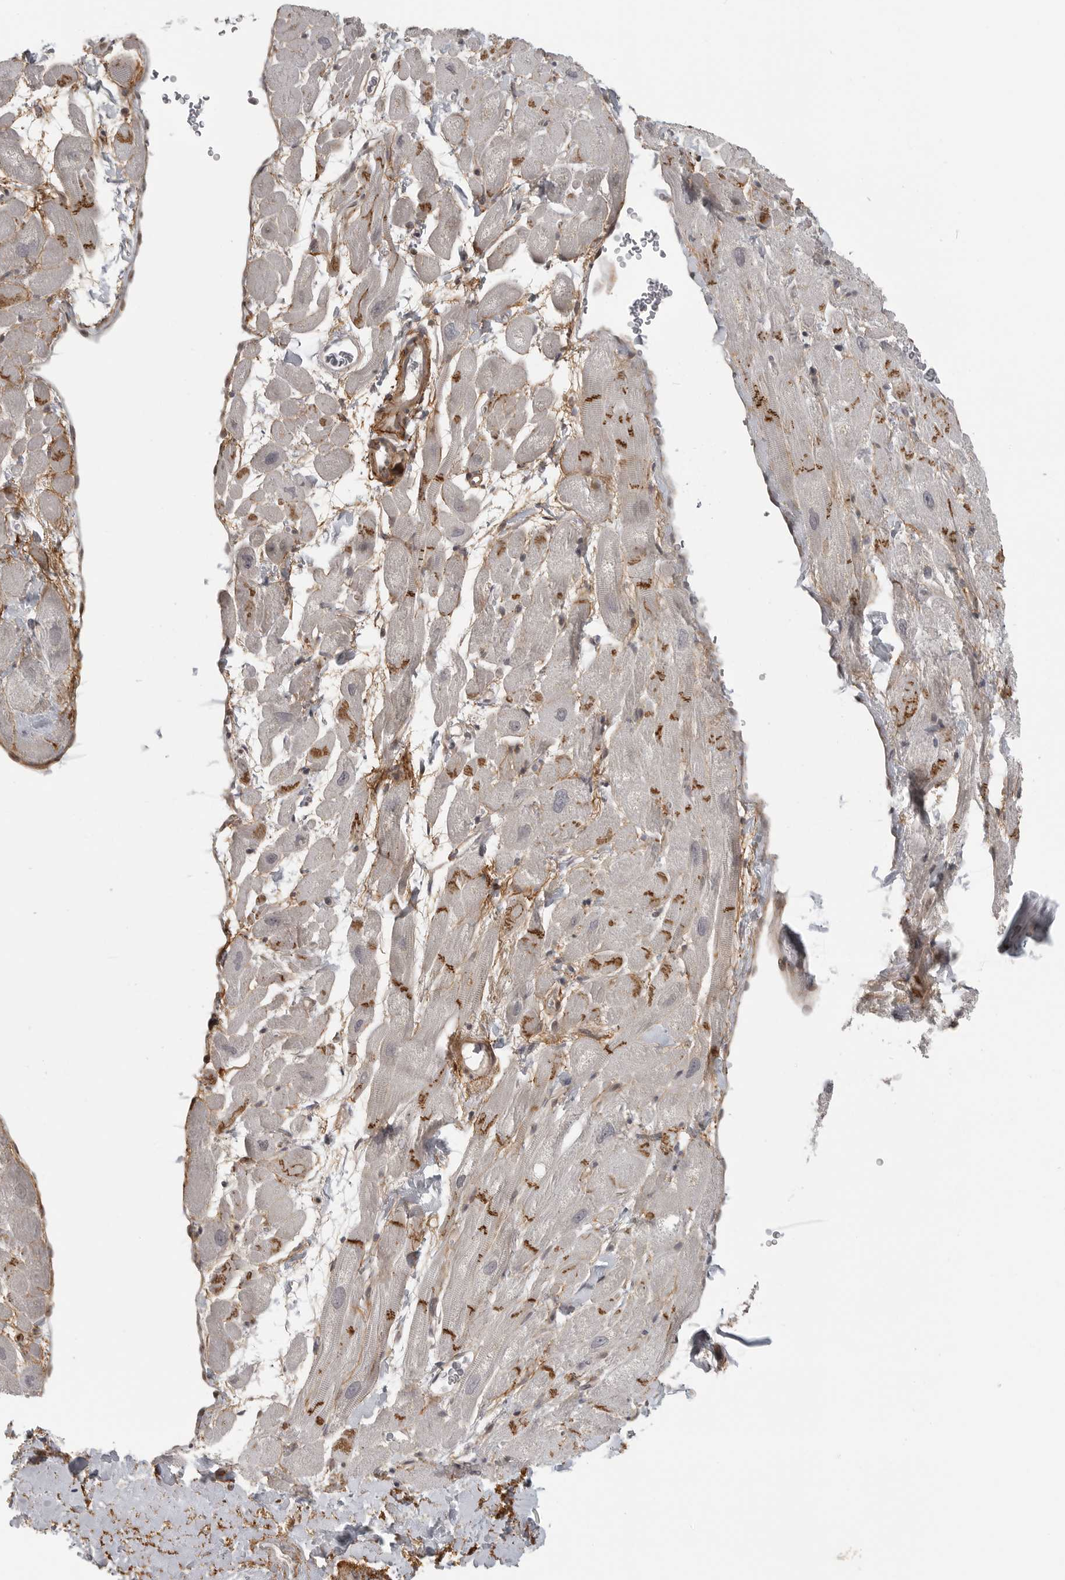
{"staining": {"intensity": "strong", "quantity": "25%-75%", "location": "cytoplasmic/membranous"}, "tissue": "heart muscle", "cell_type": "Cardiomyocytes", "image_type": "normal", "snomed": [{"axis": "morphology", "description": "Normal tissue, NOS"}, {"axis": "topography", "description": "Heart"}], "caption": "A high amount of strong cytoplasmic/membranous positivity is identified in about 25%-75% of cardiomyocytes in normal heart muscle. (IHC, brightfield microscopy, high magnification).", "gene": "UROD", "patient": {"sex": "male", "age": 49}}